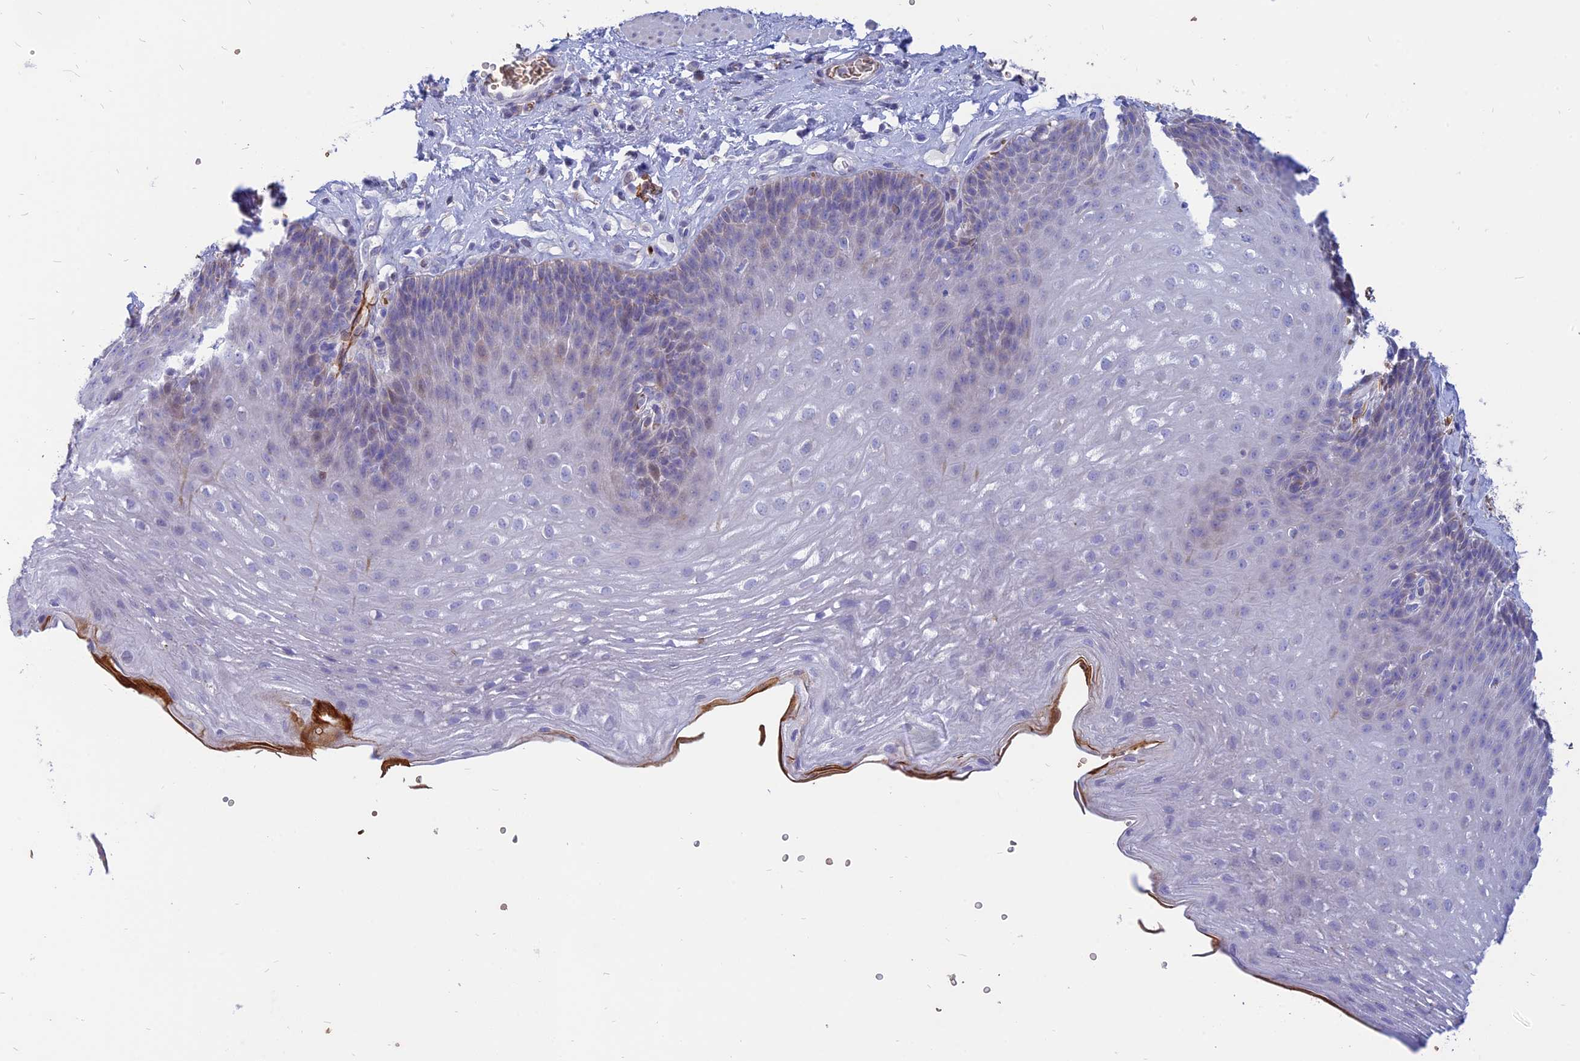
{"staining": {"intensity": "moderate", "quantity": "<25%", "location": "cytoplasmic/membranous"}, "tissue": "esophagus", "cell_type": "Squamous epithelial cells", "image_type": "normal", "snomed": [{"axis": "morphology", "description": "Normal tissue, NOS"}, {"axis": "topography", "description": "Esophagus"}], "caption": "IHC of normal human esophagus reveals low levels of moderate cytoplasmic/membranous staining in approximately <25% of squamous epithelial cells. Using DAB (3,3'-diaminobenzidine) (brown) and hematoxylin (blue) stains, captured at high magnification using brightfield microscopy.", "gene": "HHAT", "patient": {"sex": "female", "age": 66}}